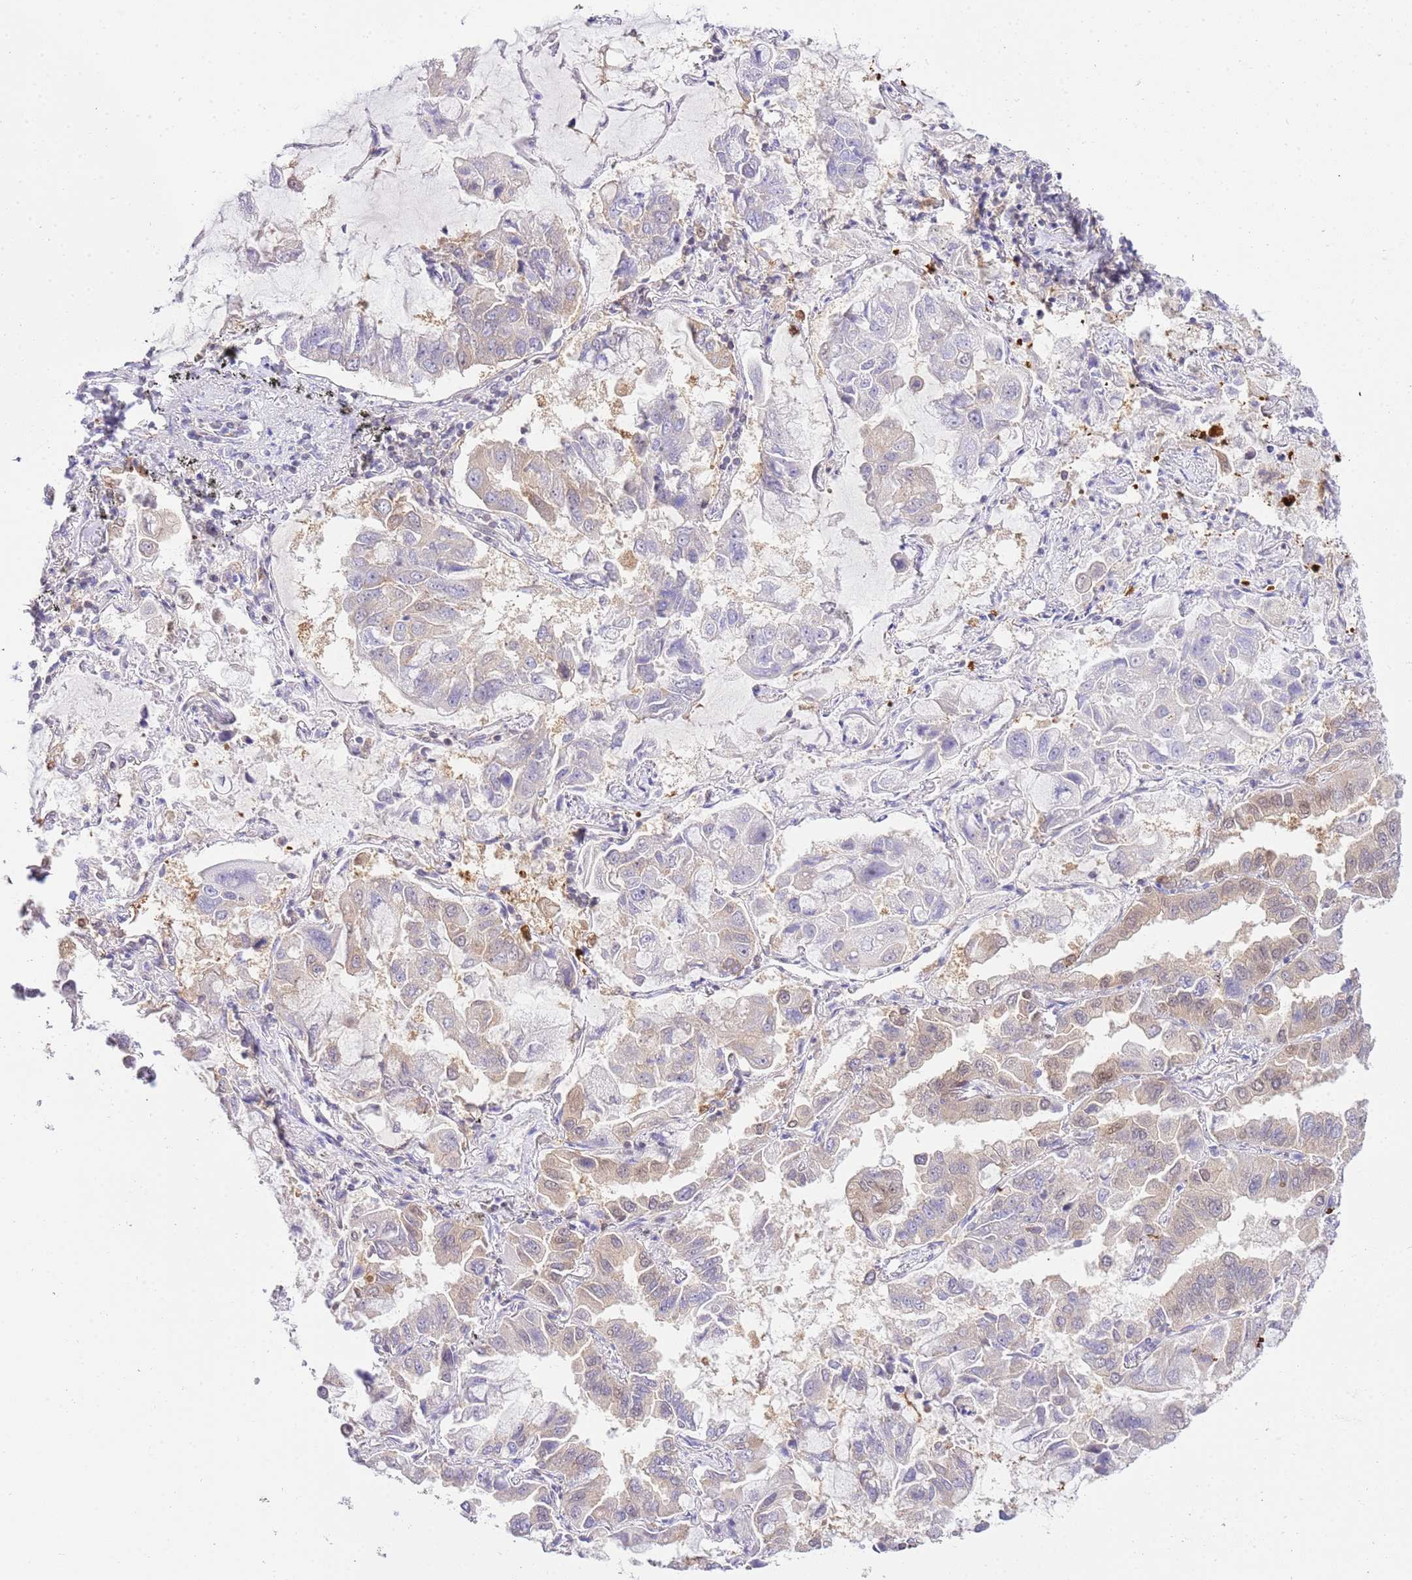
{"staining": {"intensity": "negative", "quantity": "none", "location": "none"}, "tissue": "lung cancer", "cell_type": "Tumor cells", "image_type": "cancer", "snomed": [{"axis": "morphology", "description": "Adenocarcinoma, NOS"}, {"axis": "topography", "description": "Lung"}], "caption": "DAB immunohistochemical staining of human lung adenocarcinoma displays no significant expression in tumor cells.", "gene": "TRIM37", "patient": {"sex": "male", "age": 64}}